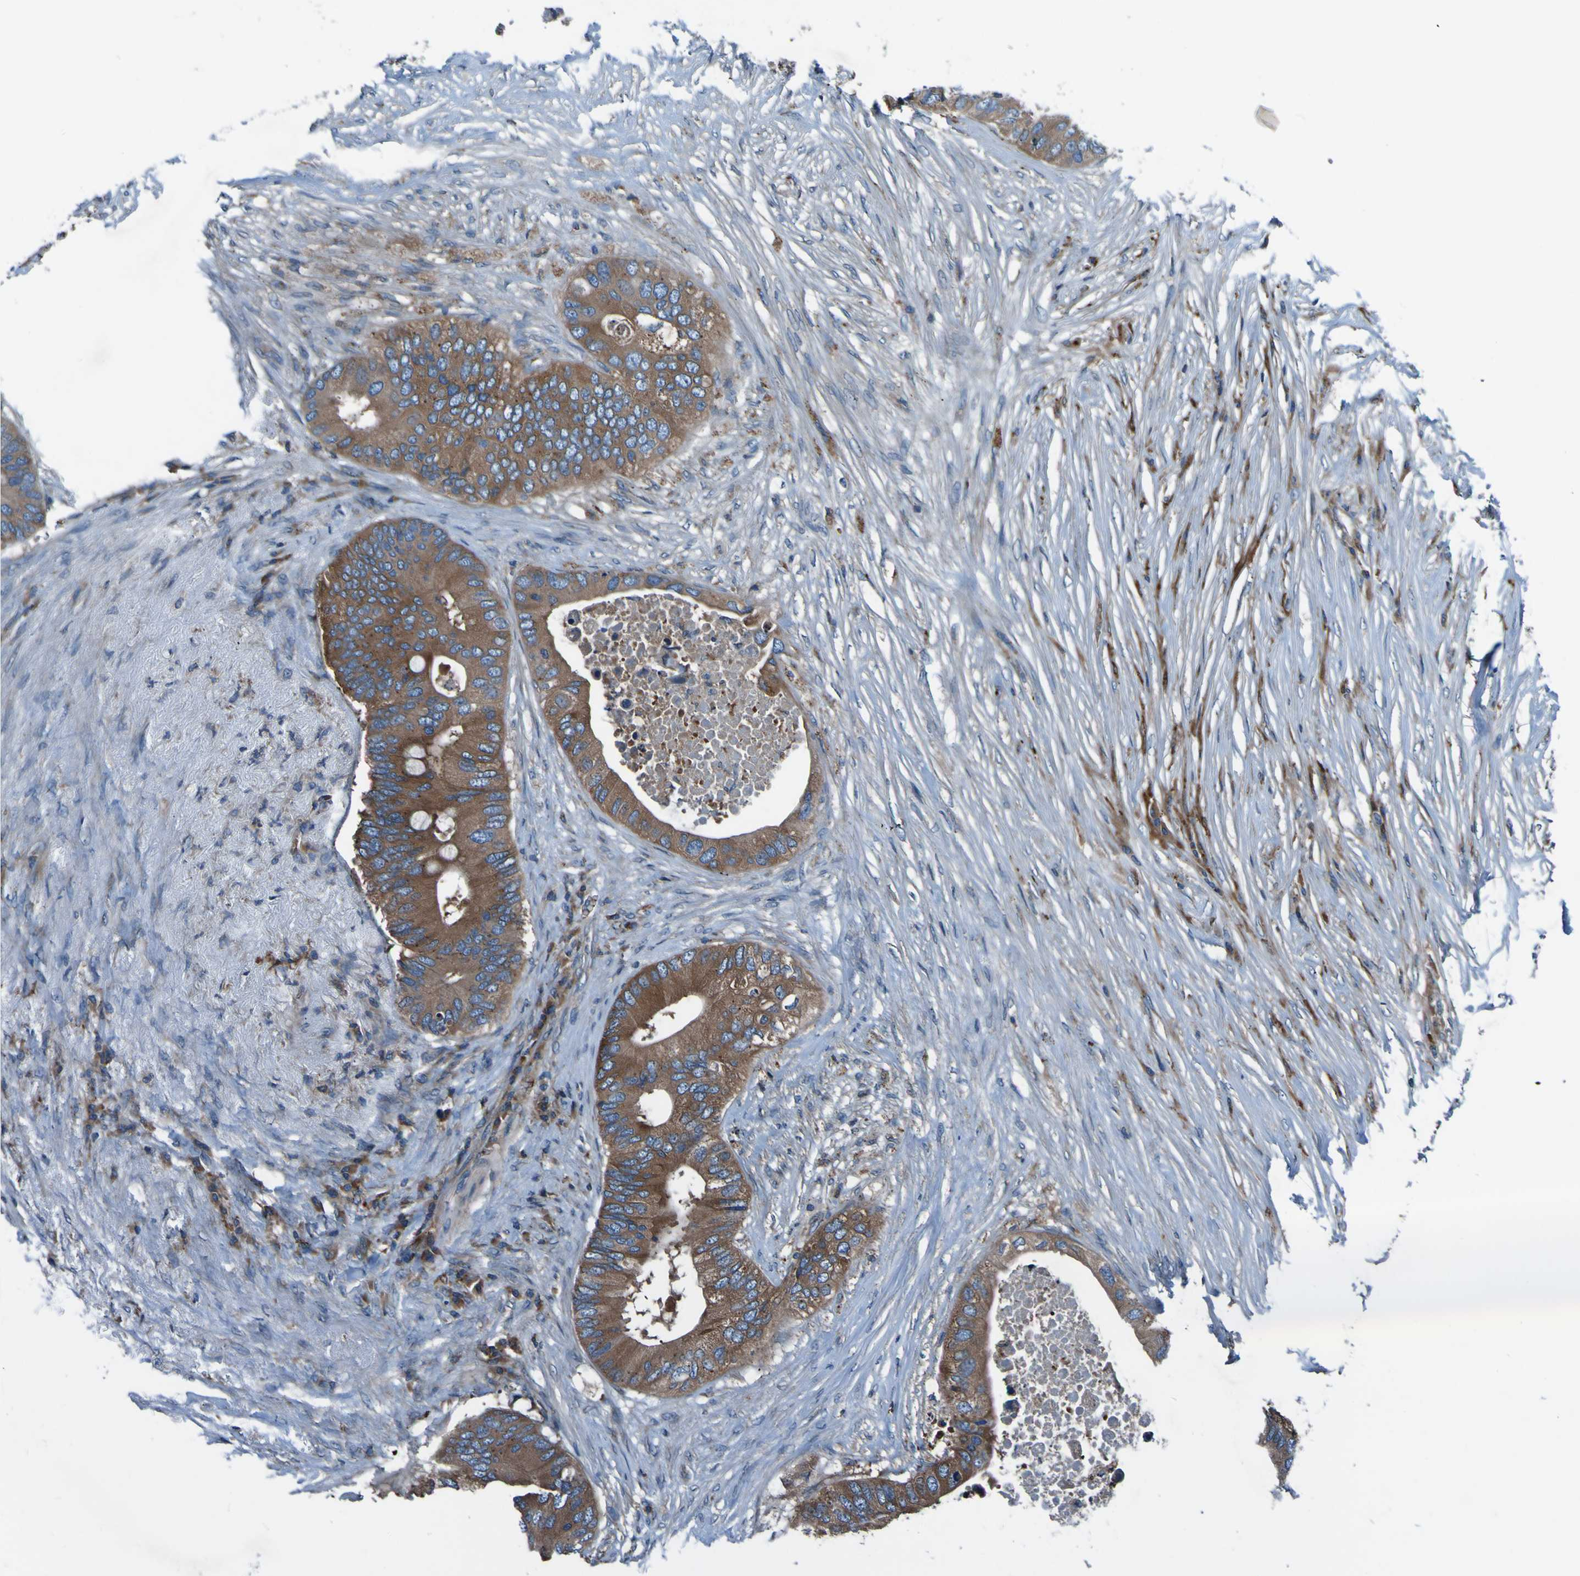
{"staining": {"intensity": "moderate", "quantity": ">75%", "location": "cytoplasmic/membranous"}, "tissue": "colorectal cancer", "cell_type": "Tumor cells", "image_type": "cancer", "snomed": [{"axis": "morphology", "description": "Adenocarcinoma, NOS"}, {"axis": "topography", "description": "Colon"}], "caption": "Moderate cytoplasmic/membranous staining for a protein is identified in about >75% of tumor cells of colorectal adenocarcinoma using immunohistochemistry.", "gene": "RAB5B", "patient": {"sex": "male", "age": 71}}